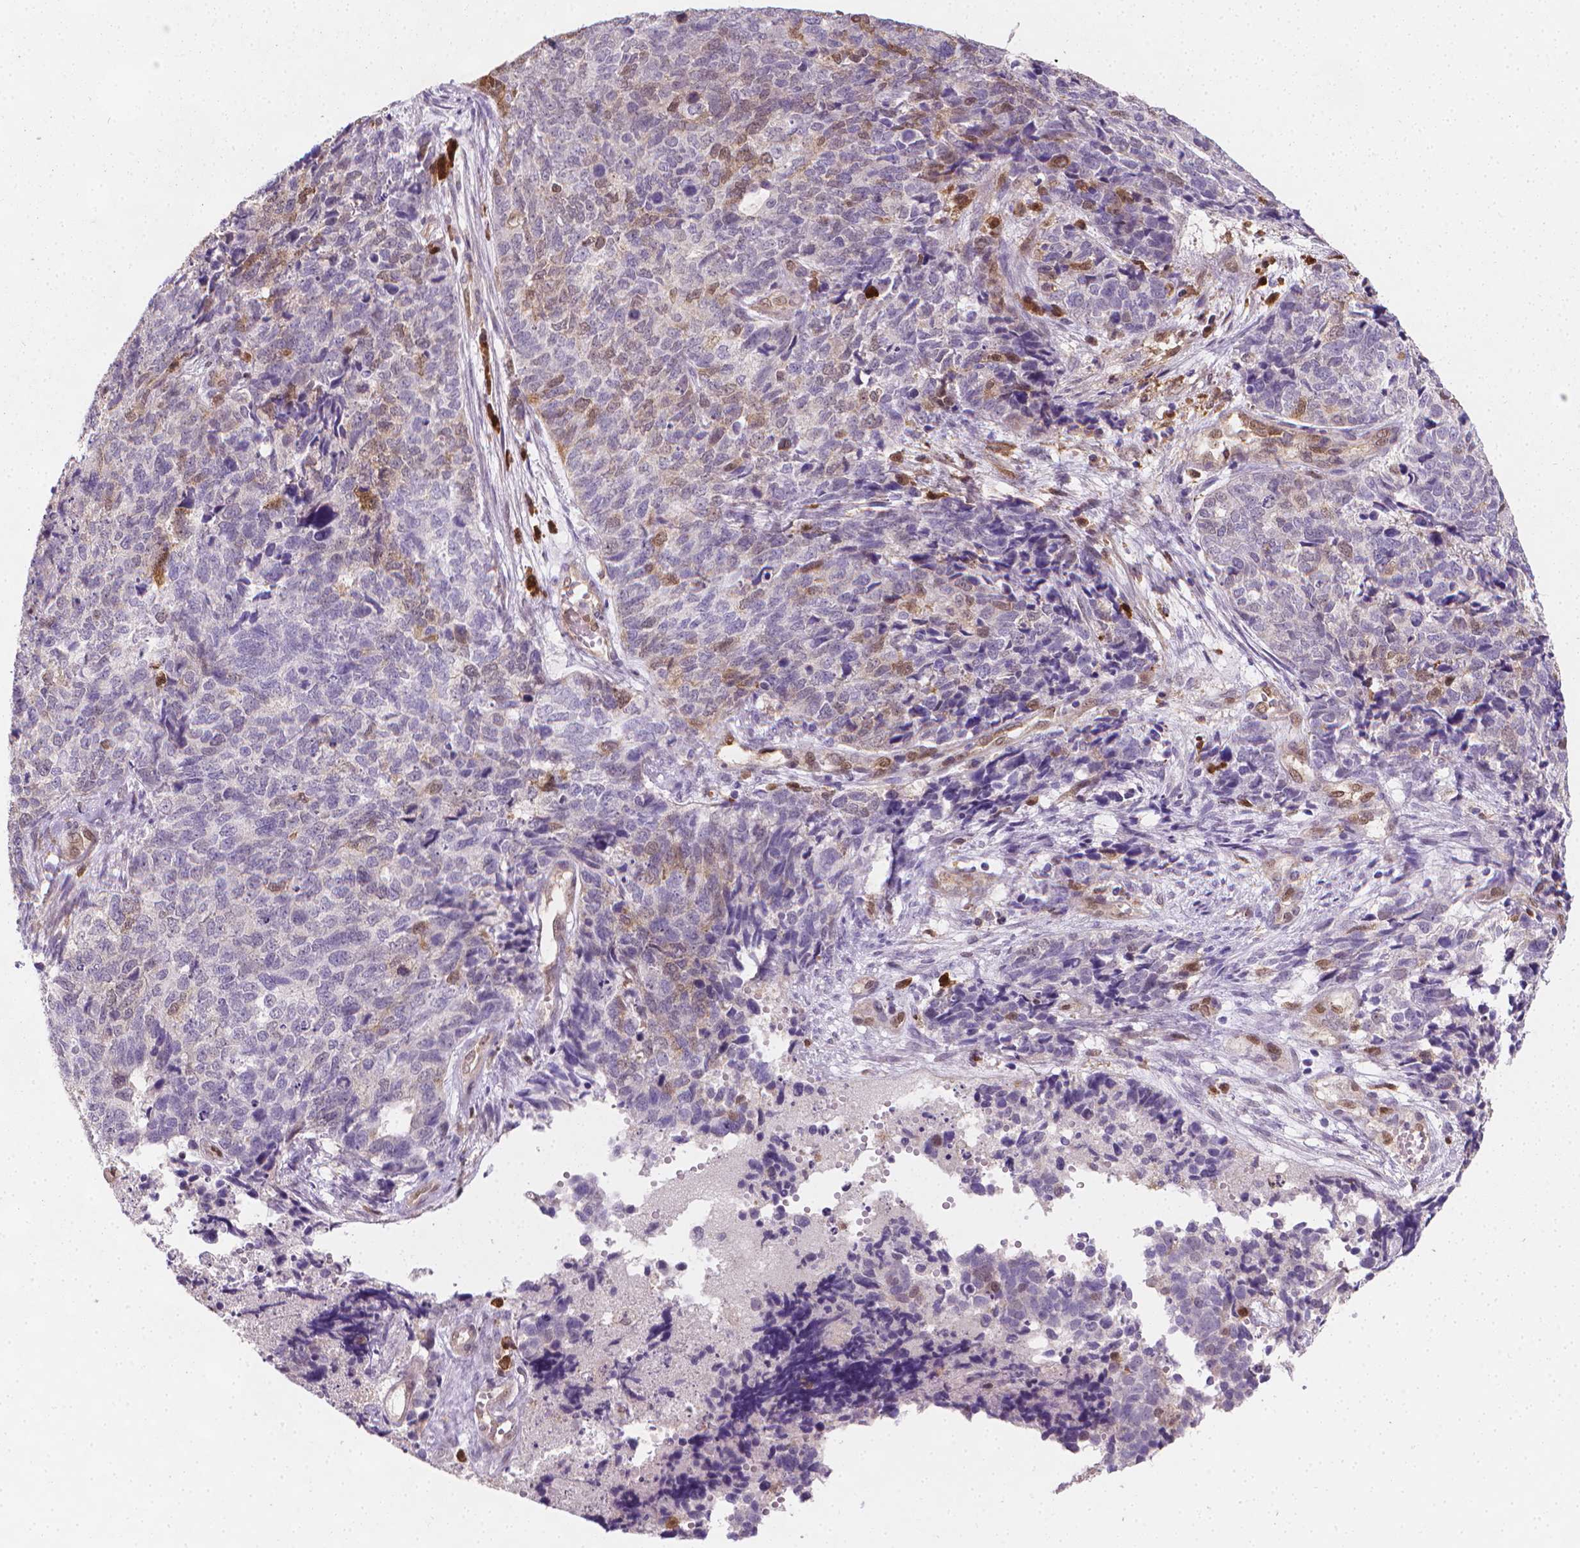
{"staining": {"intensity": "moderate", "quantity": "<25%", "location": "cytoplasmic/membranous,nuclear"}, "tissue": "cervical cancer", "cell_type": "Tumor cells", "image_type": "cancer", "snomed": [{"axis": "morphology", "description": "Squamous cell carcinoma, NOS"}, {"axis": "topography", "description": "Cervix"}], "caption": "This histopathology image shows cervical cancer (squamous cell carcinoma) stained with IHC to label a protein in brown. The cytoplasmic/membranous and nuclear of tumor cells show moderate positivity for the protein. Nuclei are counter-stained blue.", "gene": "TNFAIP2", "patient": {"sex": "female", "age": 63}}